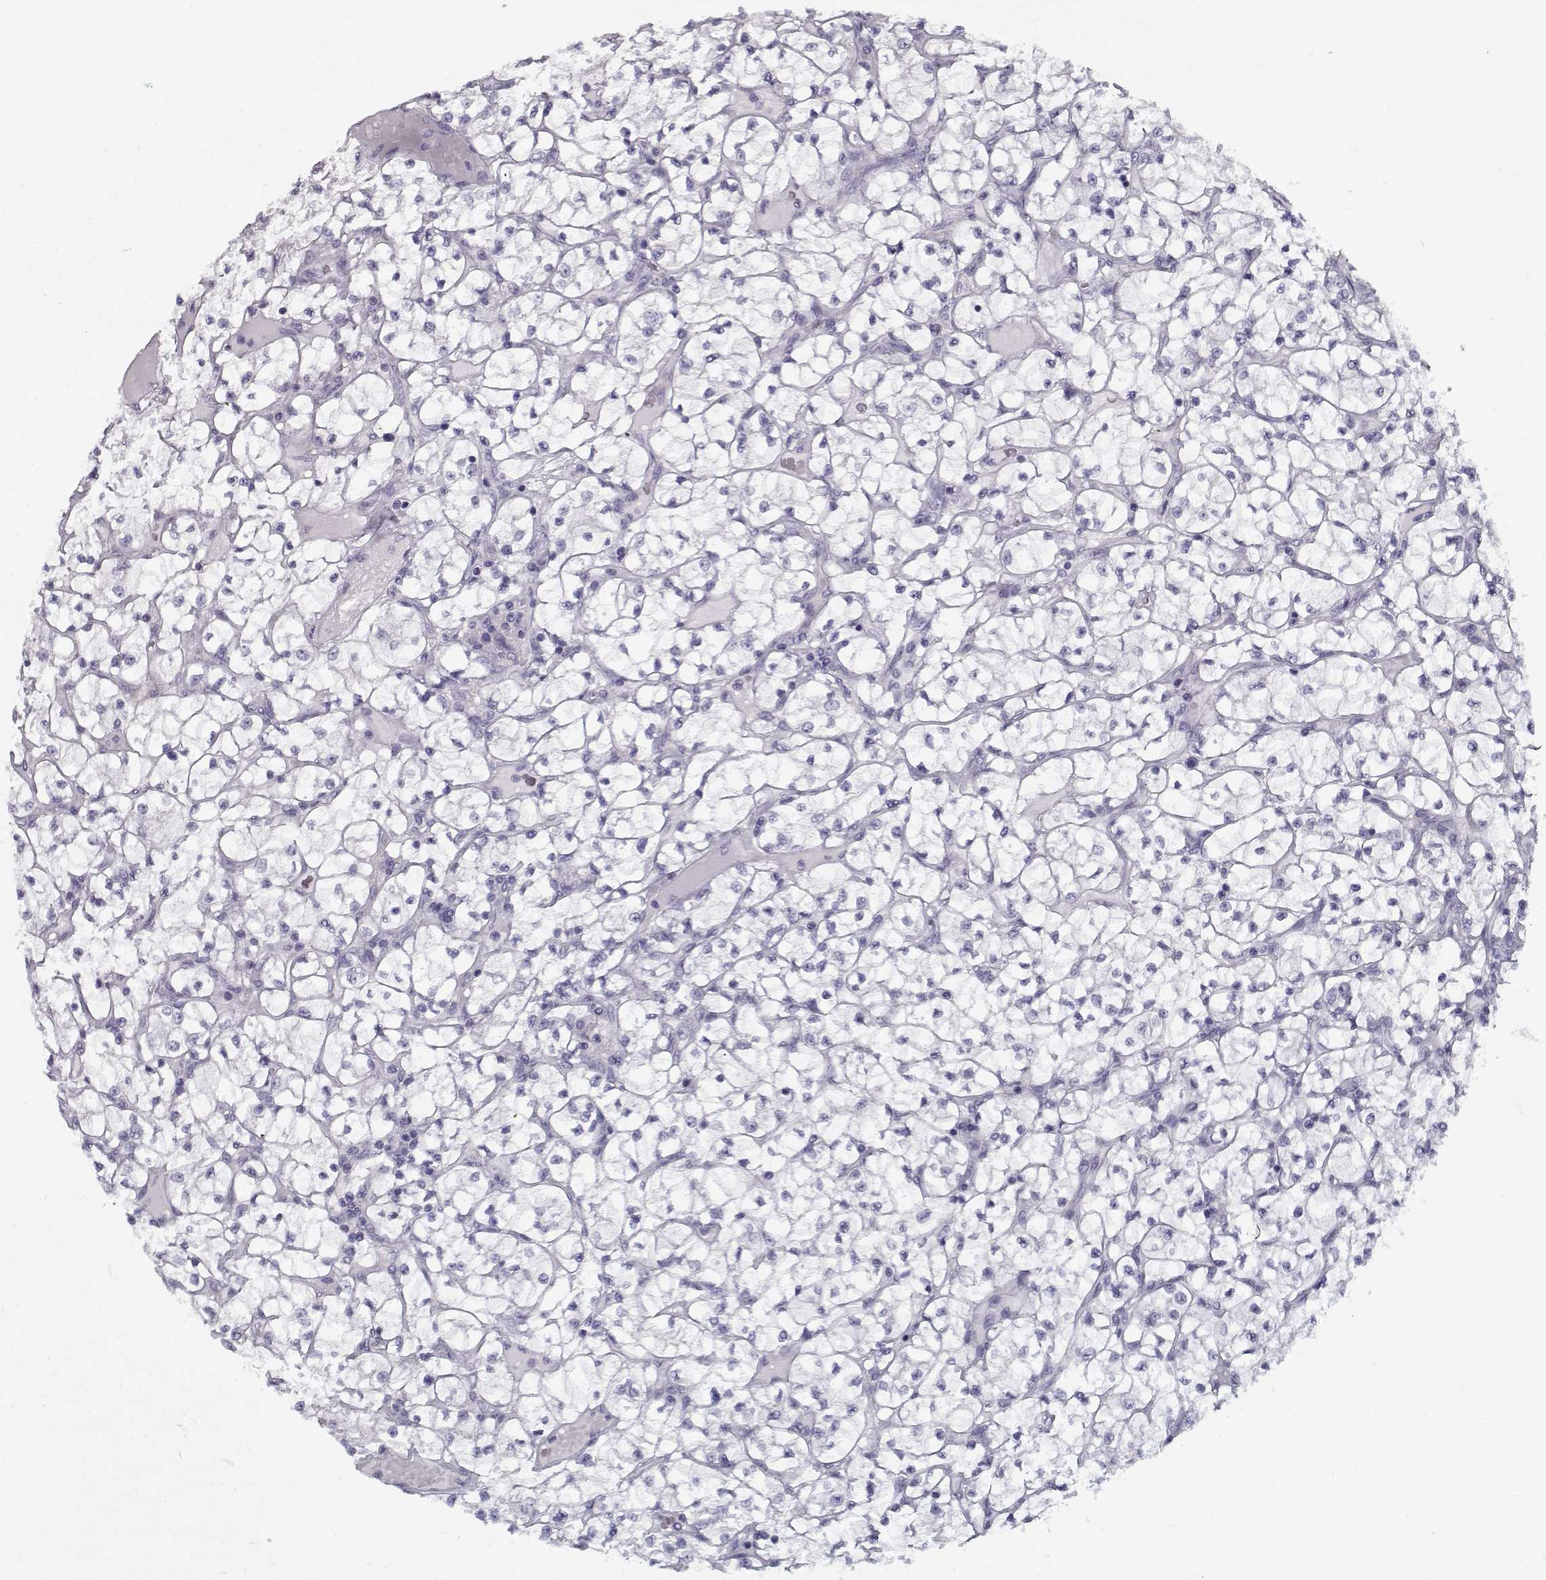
{"staining": {"intensity": "negative", "quantity": "none", "location": "none"}, "tissue": "renal cancer", "cell_type": "Tumor cells", "image_type": "cancer", "snomed": [{"axis": "morphology", "description": "Adenocarcinoma, NOS"}, {"axis": "topography", "description": "Kidney"}], "caption": "The immunohistochemistry (IHC) image has no significant positivity in tumor cells of renal adenocarcinoma tissue.", "gene": "CCDC136", "patient": {"sex": "female", "age": 64}}